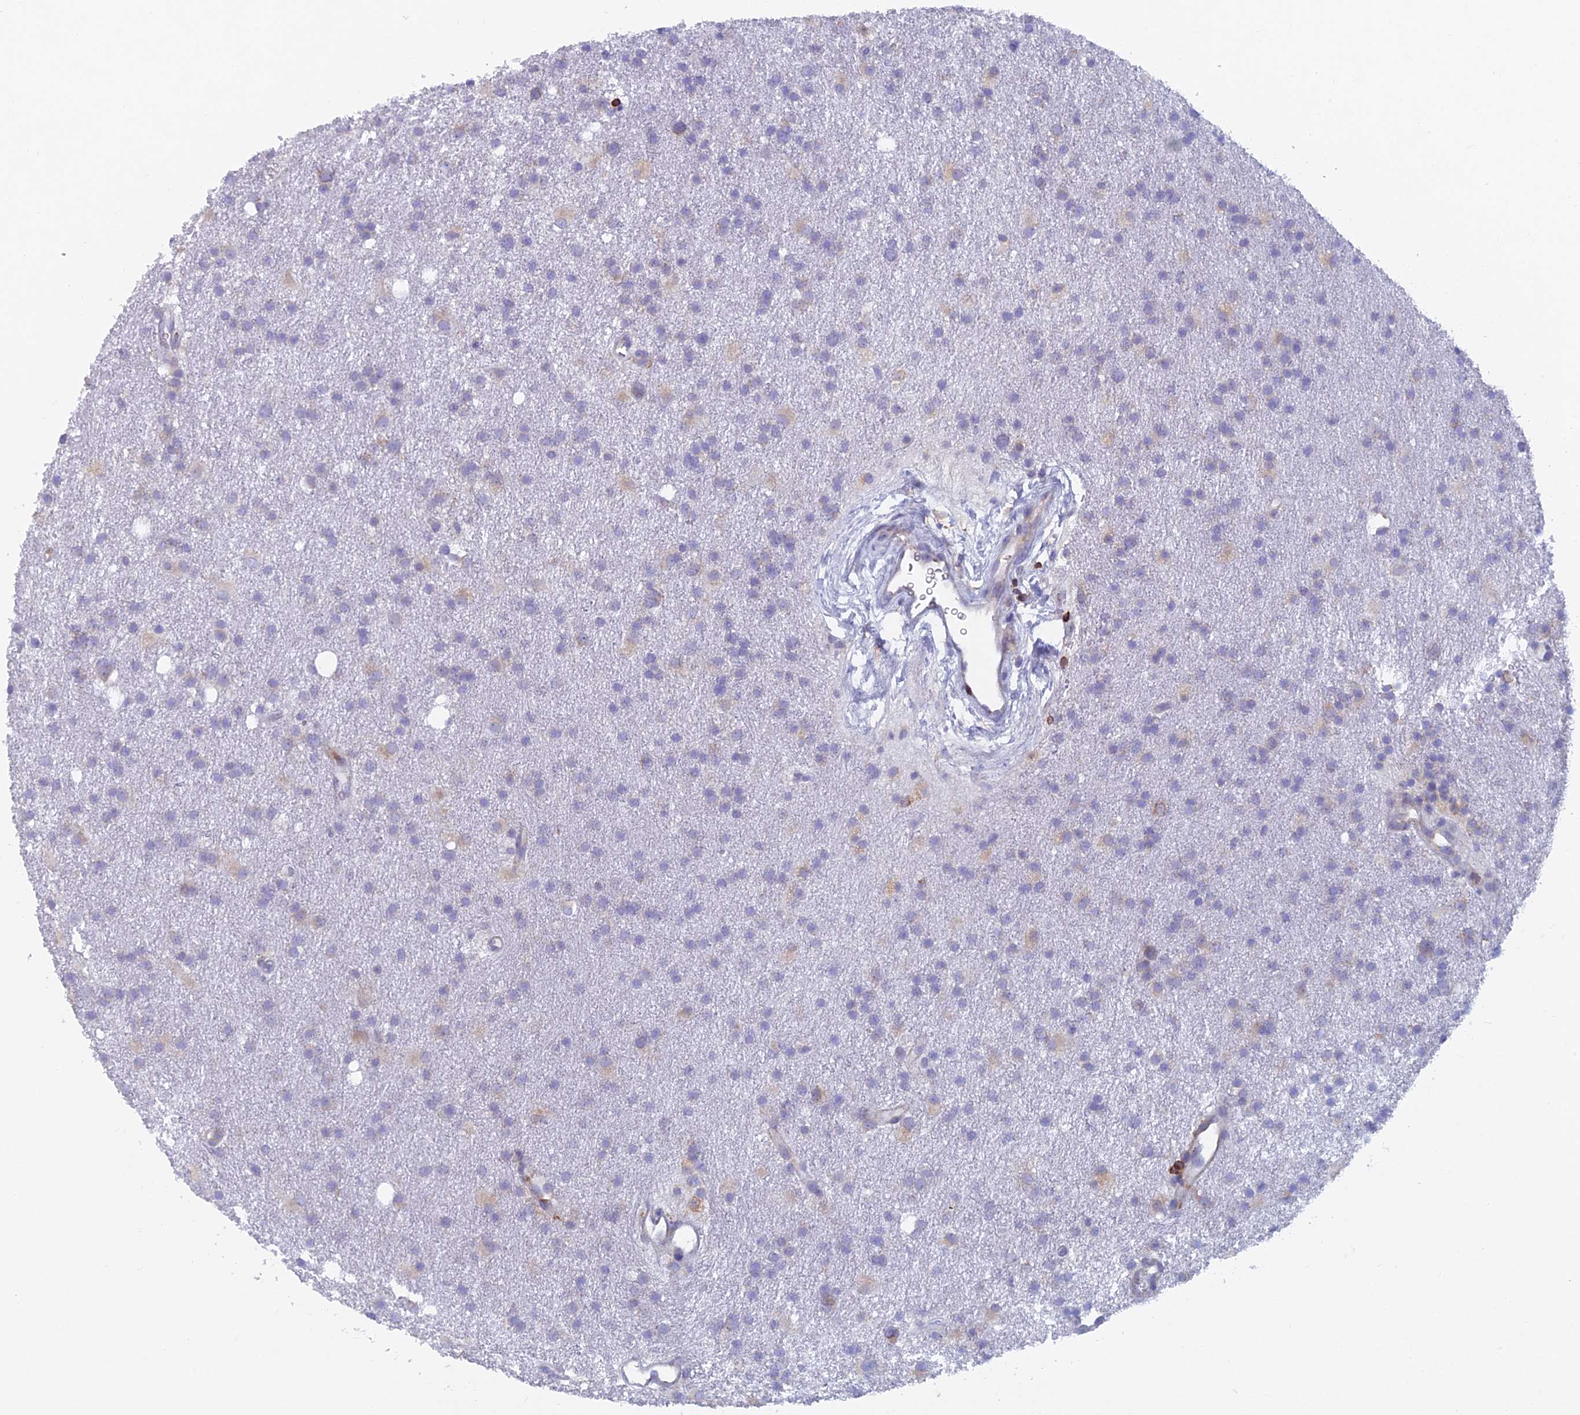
{"staining": {"intensity": "negative", "quantity": "none", "location": "none"}, "tissue": "glioma", "cell_type": "Tumor cells", "image_type": "cancer", "snomed": [{"axis": "morphology", "description": "Glioma, malignant, High grade"}, {"axis": "topography", "description": "Brain"}], "caption": "Immunohistochemistry (IHC) image of human high-grade glioma (malignant) stained for a protein (brown), which displays no positivity in tumor cells. (DAB (3,3'-diaminobenzidine) immunohistochemistry, high magnification).", "gene": "ABI3BP", "patient": {"sex": "male", "age": 77}}